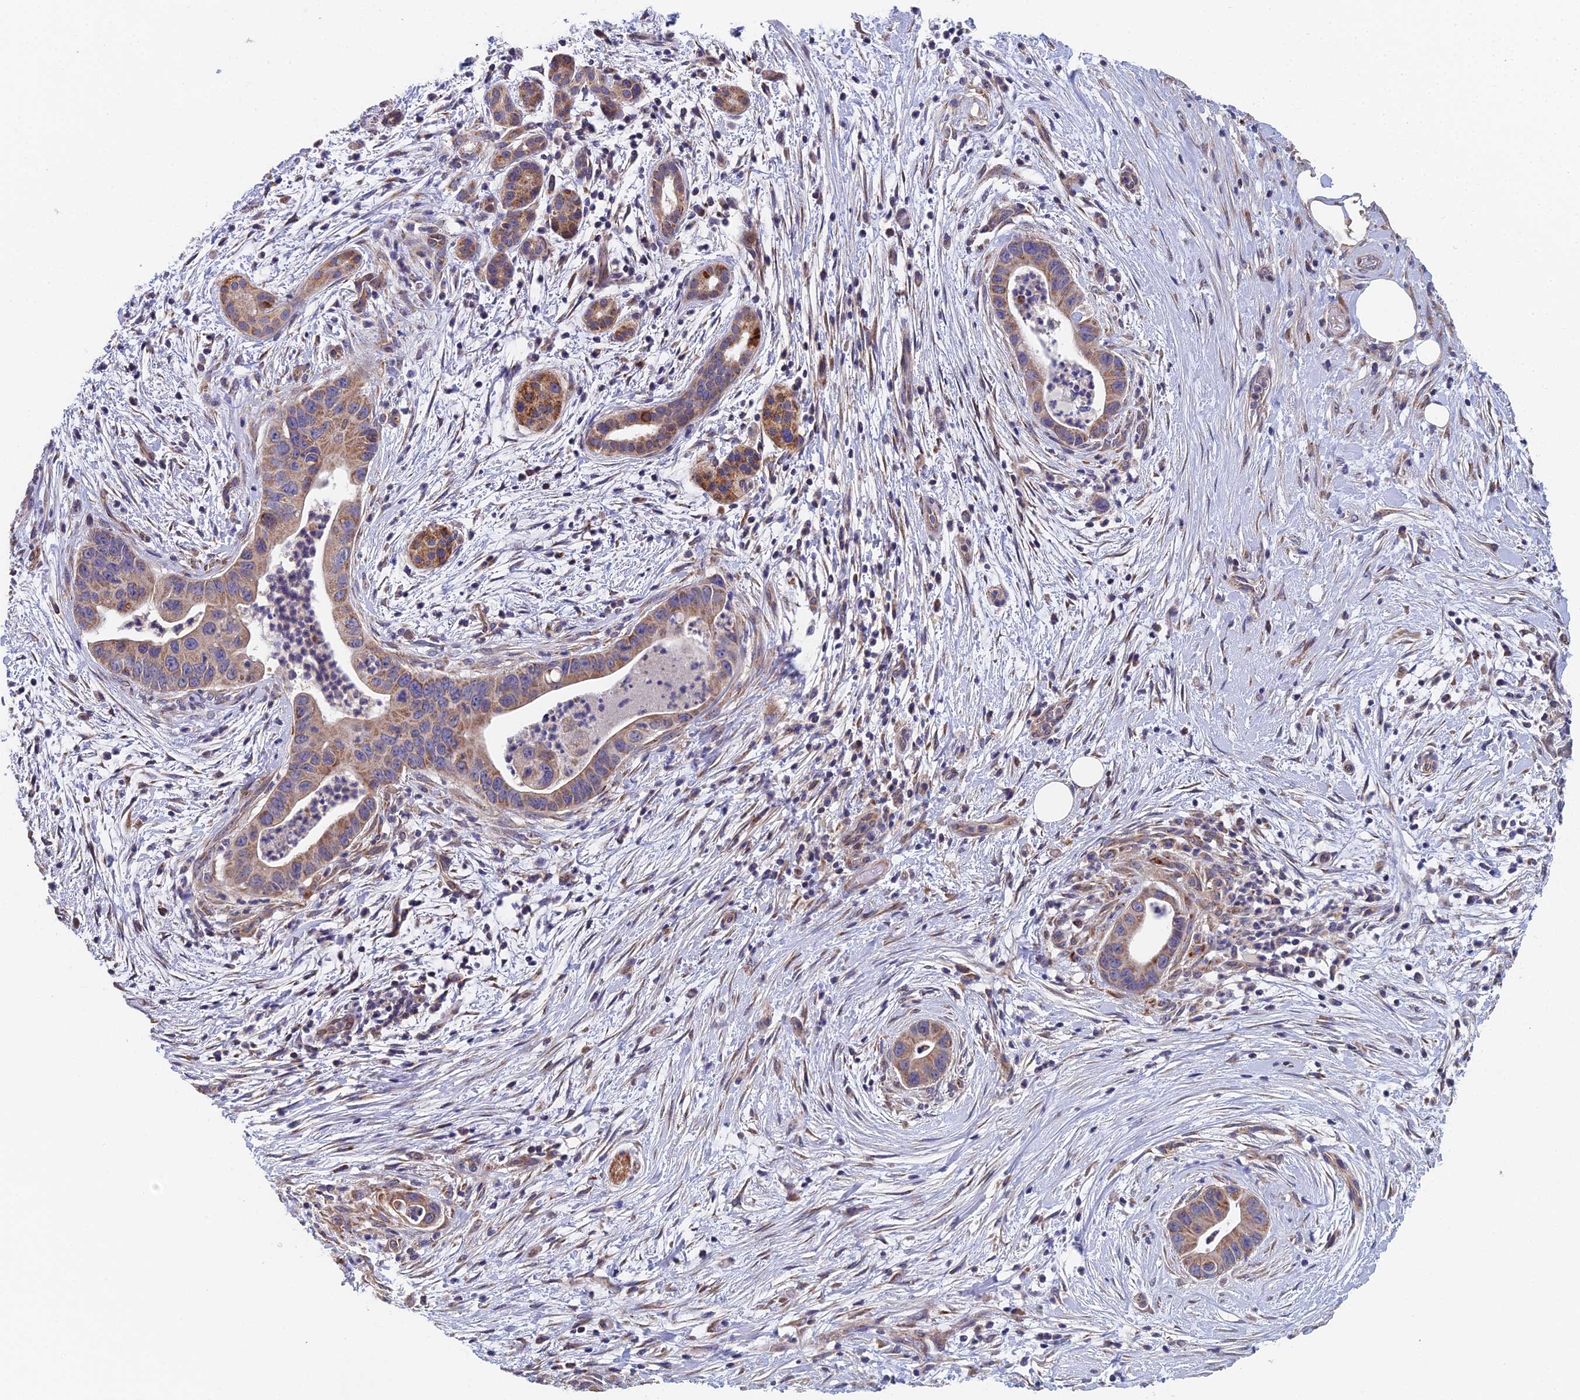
{"staining": {"intensity": "moderate", "quantity": ">75%", "location": "cytoplasmic/membranous"}, "tissue": "pancreatic cancer", "cell_type": "Tumor cells", "image_type": "cancer", "snomed": [{"axis": "morphology", "description": "Adenocarcinoma, NOS"}, {"axis": "topography", "description": "Pancreas"}], "caption": "Brown immunohistochemical staining in human pancreatic cancer (adenocarcinoma) reveals moderate cytoplasmic/membranous staining in approximately >75% of tumor cells.", "gene": "ECSIT", "patient": {"sex": "male", "age": 73}}